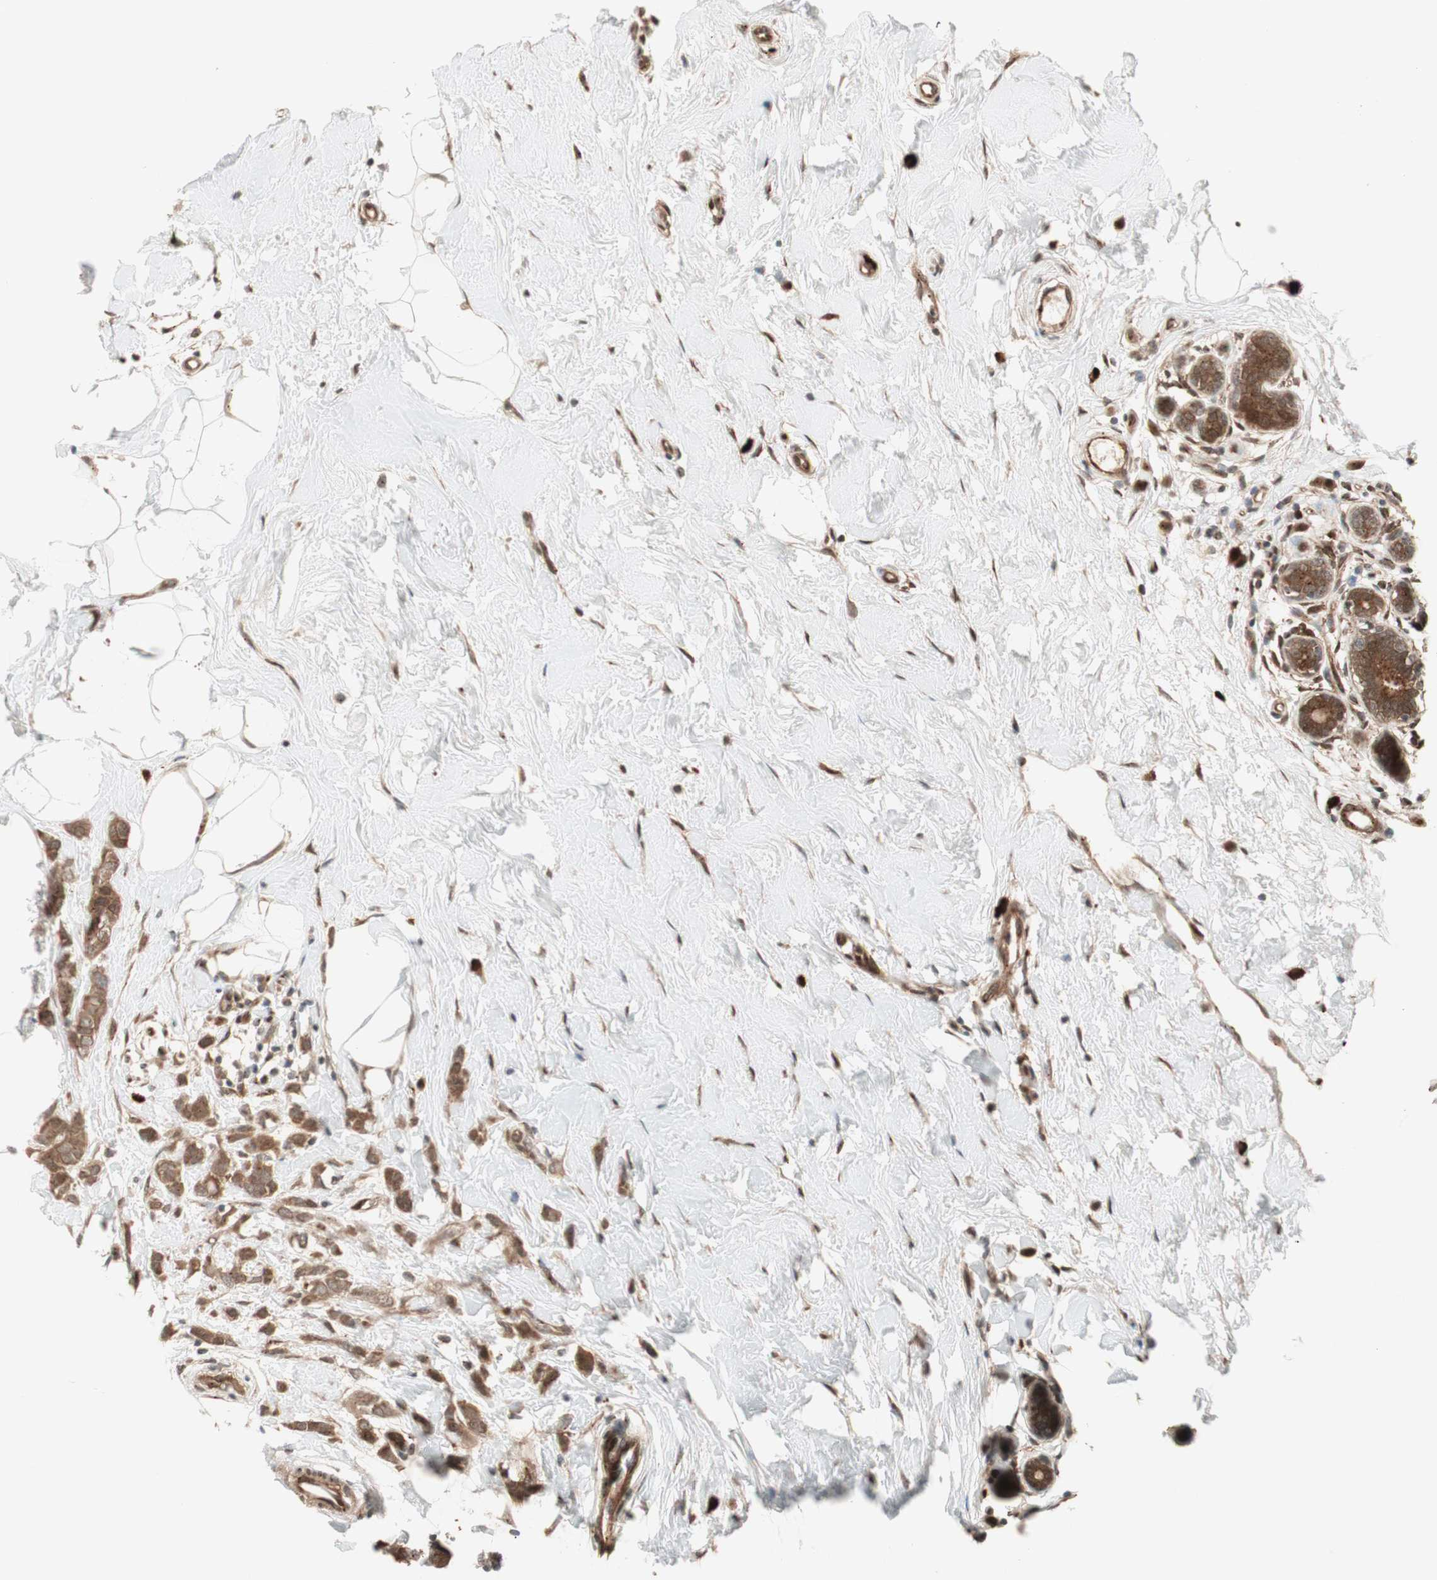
{"staining": {"intensity": "strong", "quantity": ">75%", "location": "cytoplasmic/membranous"}, "tissue": "breast cancer", "cell_type": "Tumor cells", "image_type": "cancer", "snomed": [{"axis": "morphology", "description": "Lobular carcinoma, in situ"}, {"axis": "morphology", "description": "Lobular carcinoma"}, {"axis": "topography", "description": "Breast"}], "caption": "Immunohistochemistry image of neoplastic tissue: lobular carcinoma in situ (breast) stained using immunohistochemistry exhibits high levels of strong protein expression localized specifically in the cytoplasmic/membranous of tumor cells, appearing as a cytoplasmic/membranous brown color.", "gene": "PRKG2", "patient": {"sex": "female", "age": 41}}